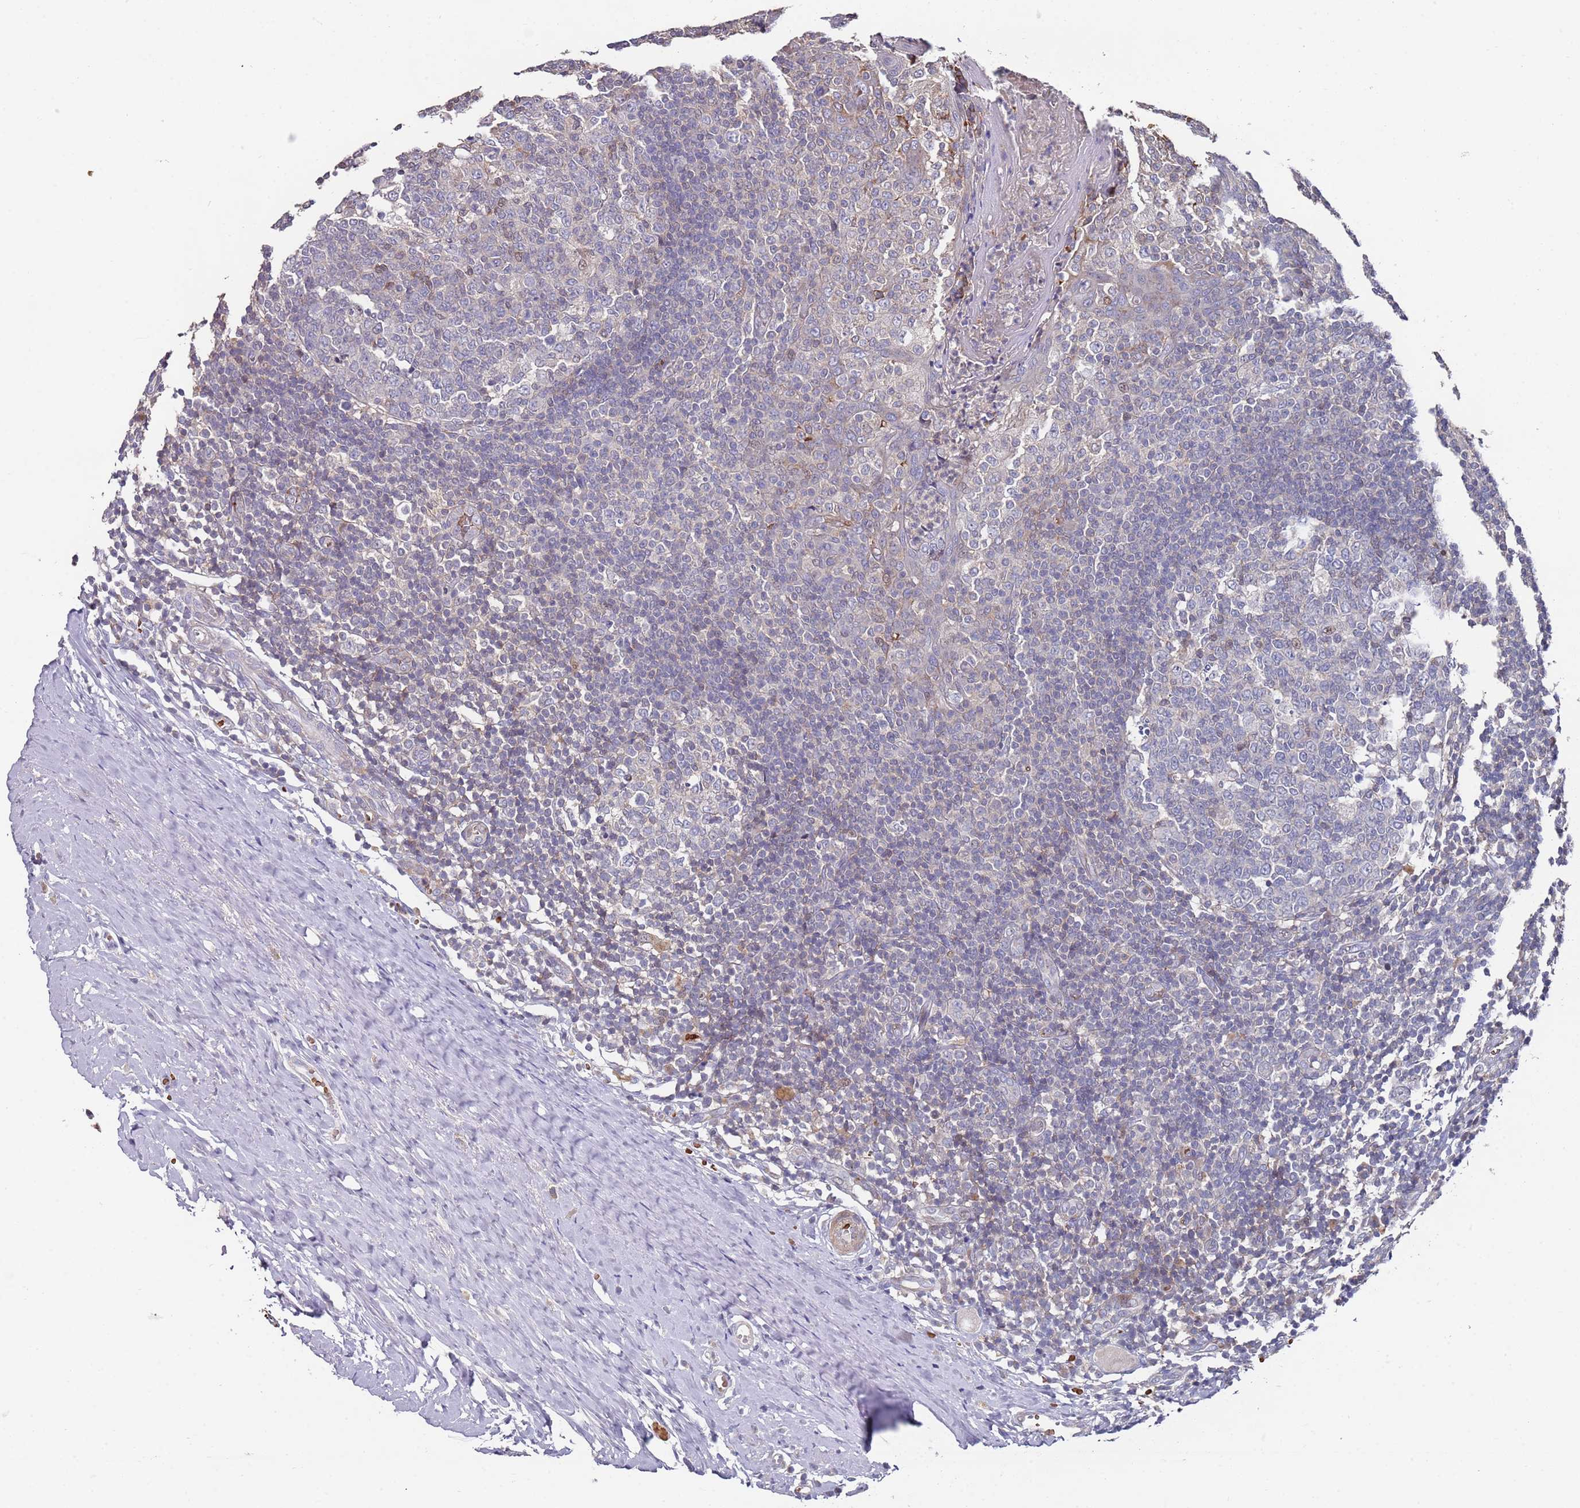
{"staining": {"intensity": "negative", "quantity": "none", "location": "none"}, "tissue": "tonsil", "cell_type": "Germinal center cells", "image_type": "normal", "snomed": [{"axis": "morphology", "description": "Normal tissue, NOS"}, {"axis": "topography", "description": "Tonsil"}], "caption": "IHC micrograph of normal tonsil: tonsil stained with DAB exhibits no significant protein positivity in germinal center cells. The staining was performed using DAB to visualize the protein expression in brown, while the nuclei were stained in blue with hematoxylin (Magnification: 20x).", "gene": "LACC1", "patient": {"sex": "female", "age": 19}}